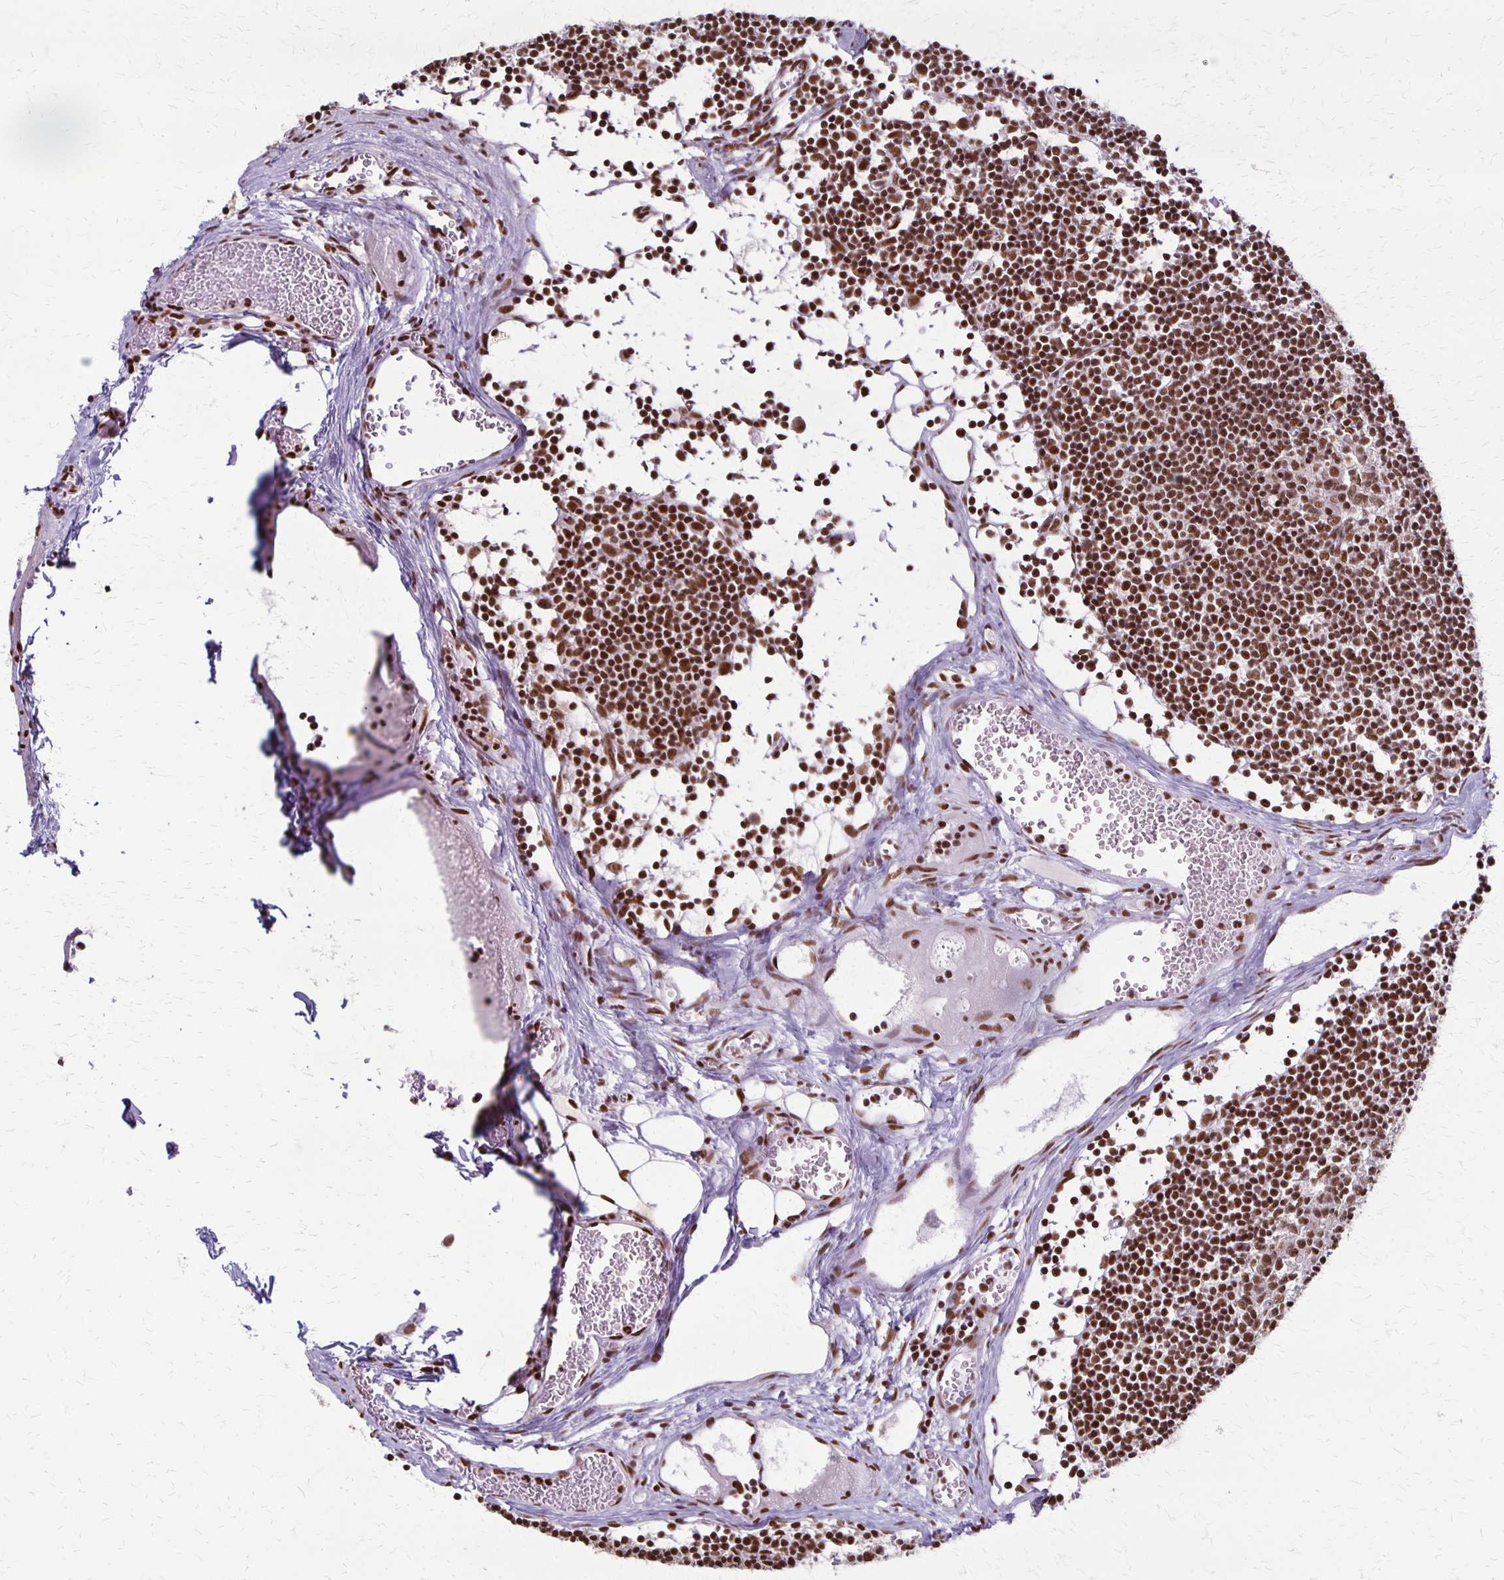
{"staining": {"intensity": "strong", "quantity": ">75%", "location": "nuclear"}, "tissue": "lymph node", "cell_type": "Non-germinal center cells", "image_type": "normal", "snomed": [{"axis": "morphology", "description": "Normal tissue, NOS"}, {"axis": "topography", "description": "Lymph node"}], "caption": "Lymph node stained with DAB (3,3'-diaminobenzidine) IHC reveals high levels of strong nuclear positivity in about >75% of non-germinal center cells.", "gene": "XRCC6", "patient": {"sex": "female", "age": 11}}